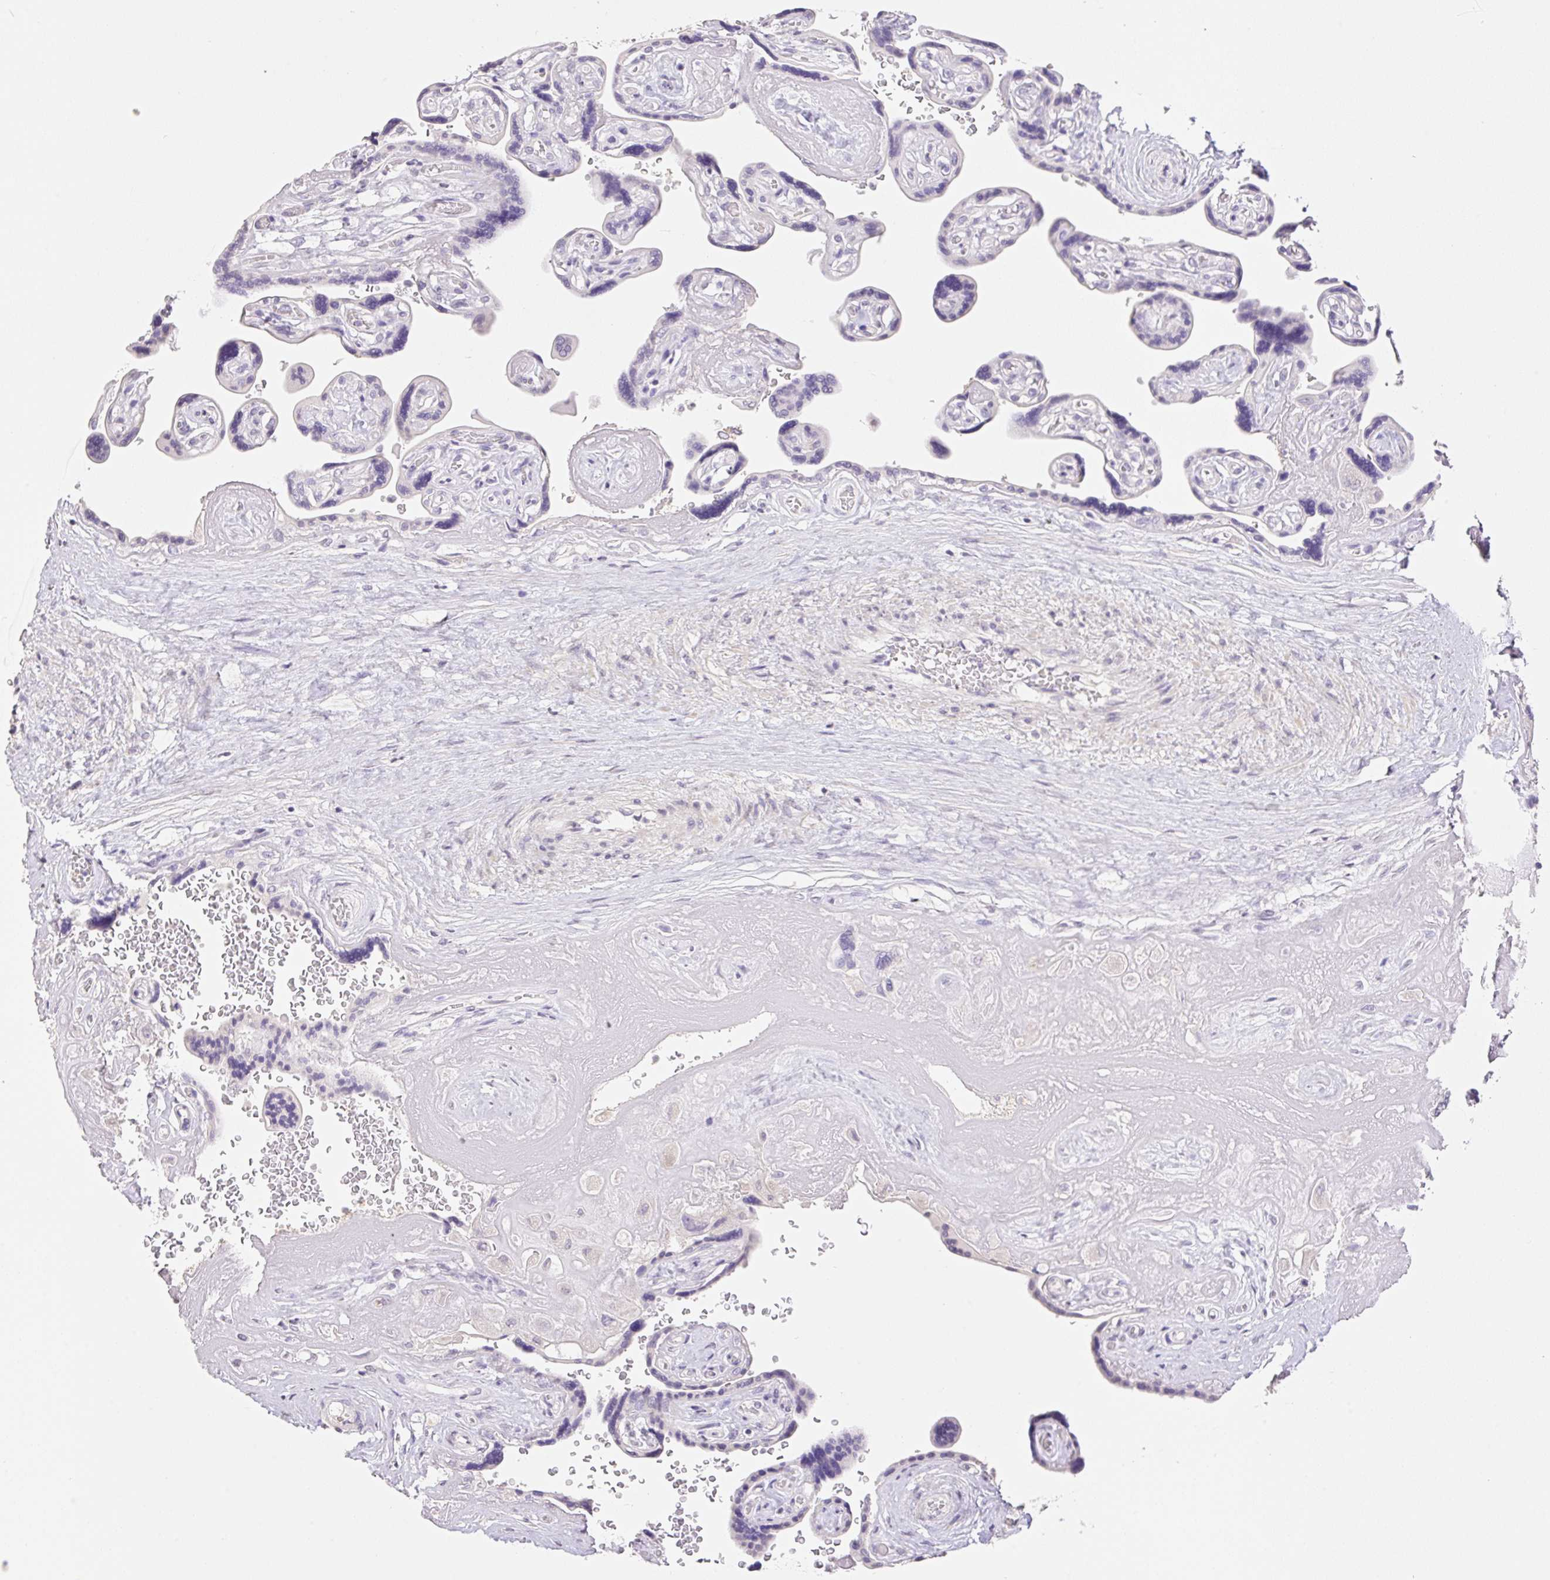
{"staining": {"intensity": "negative", "quantity": "none", "location": "none"}, "tissue": "placenta", "cell_type": "Decidual cells", "image_type": "normal", "snomed": [{"axis": "morphology", "description": "Normal tissue, NOS"}, {"axis": "topography", "description": "Placenta"}], "caption": "This is an immunohistochemistry (IHC) image of unremarkable human placenta. There is no expression in decidual cells.", "gene": "HCRTR2", "patient": {"sex": "female", "age": 32}}